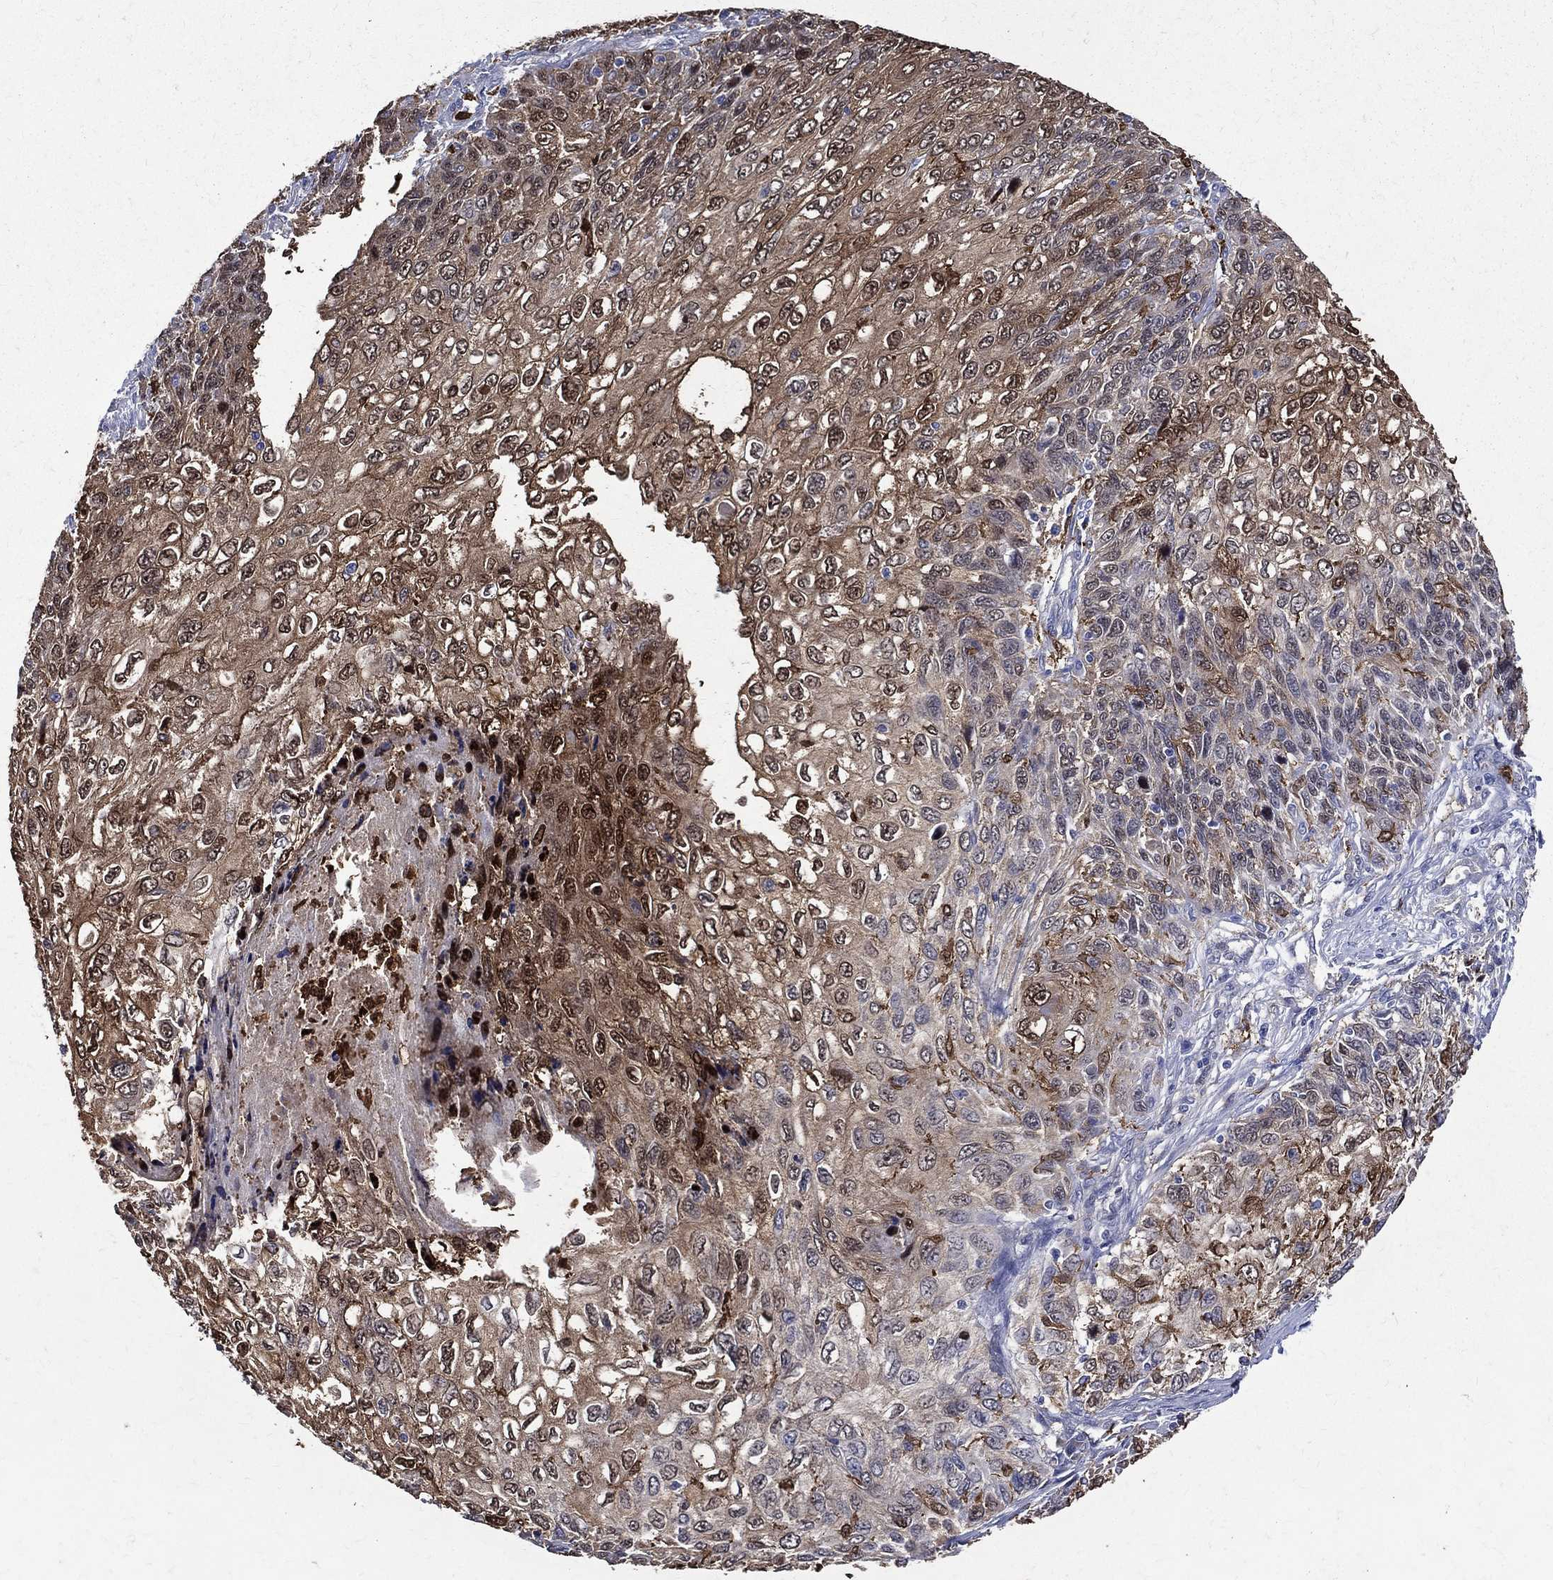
{"staining": {"intensity": "moderate", "quantity": "25%-75%", "location": "cytoplasmic/membranous"}, "tissue": "skin cancer", "cell_type": "Tumor cells", "image_type": "cancer", "snomed": [{"axis": "morphology", "description": "Squamous cell carcinoma, NOS"}, {"axis": "topography", "description": "Skin"}], "caption": "A micrograph showing moderate cytoplasmic/membranous staining in about 25%-75% of tumor cells in skin cancer (squamous cell carcinoma), as visualized by brown immunohistochemical staining.", "gene": "GPR171", "patient": {"sex": "male", "age": 92}}